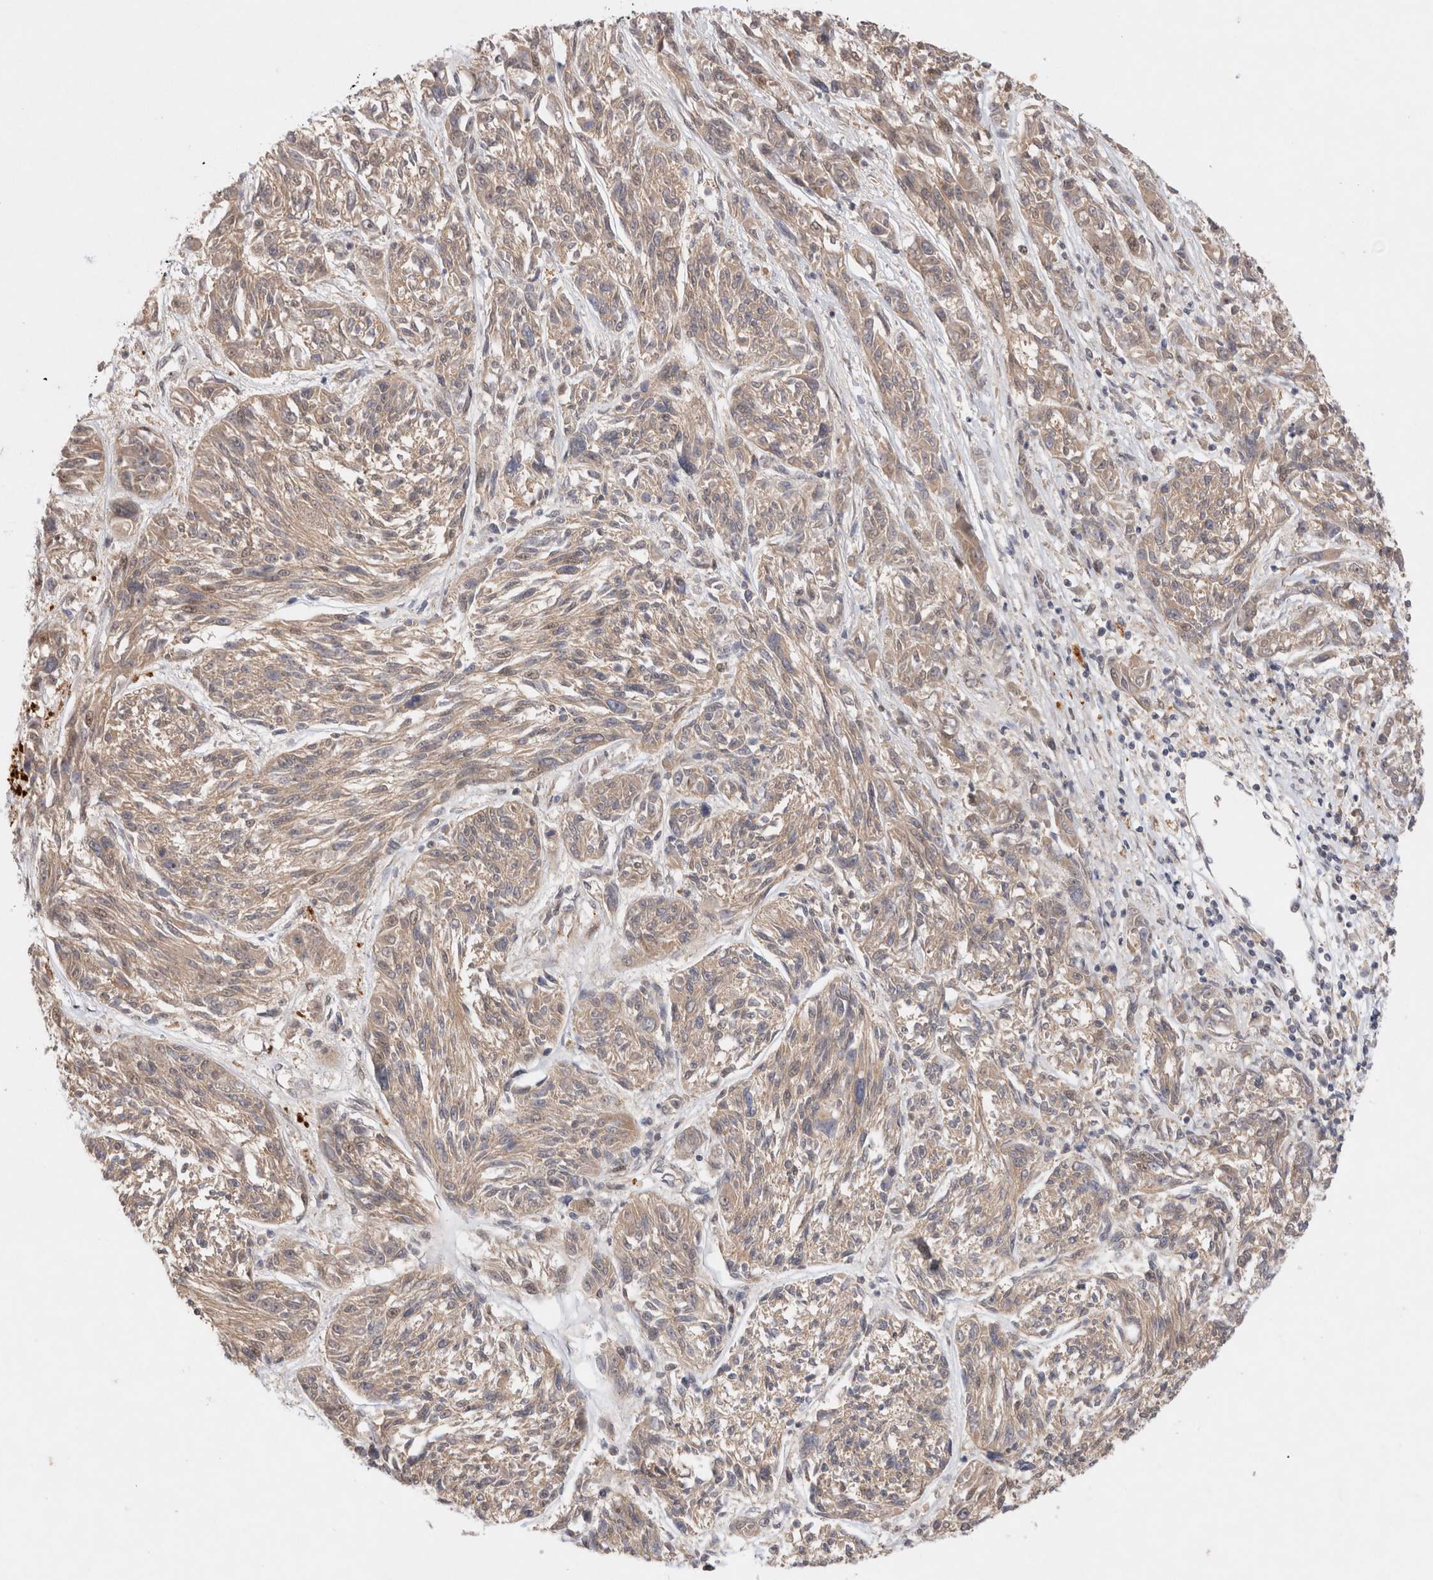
{"staining": {"intensity": "weak", "quantity": ">75%", "location": "cytoplasmic/membranous"}, "tissue": "melanoma", "cell_type": "Tumor cells", "image_type": "cancer", "snomed": [{"axis": "morphology", "description": "Malignant melanoma, NOS"}, {"axis": "topography", "description": "Skin"}], "caption": "DAB immunohistochemical staining of human melanoma reveals weak cytoplasmic/membranous protein expression in about >75% of tumor cells. (Brightfield microscopy of DAB IHC at high magnification).", "gene": "HTT", "patient": {"sex": "male", "age": 53}}